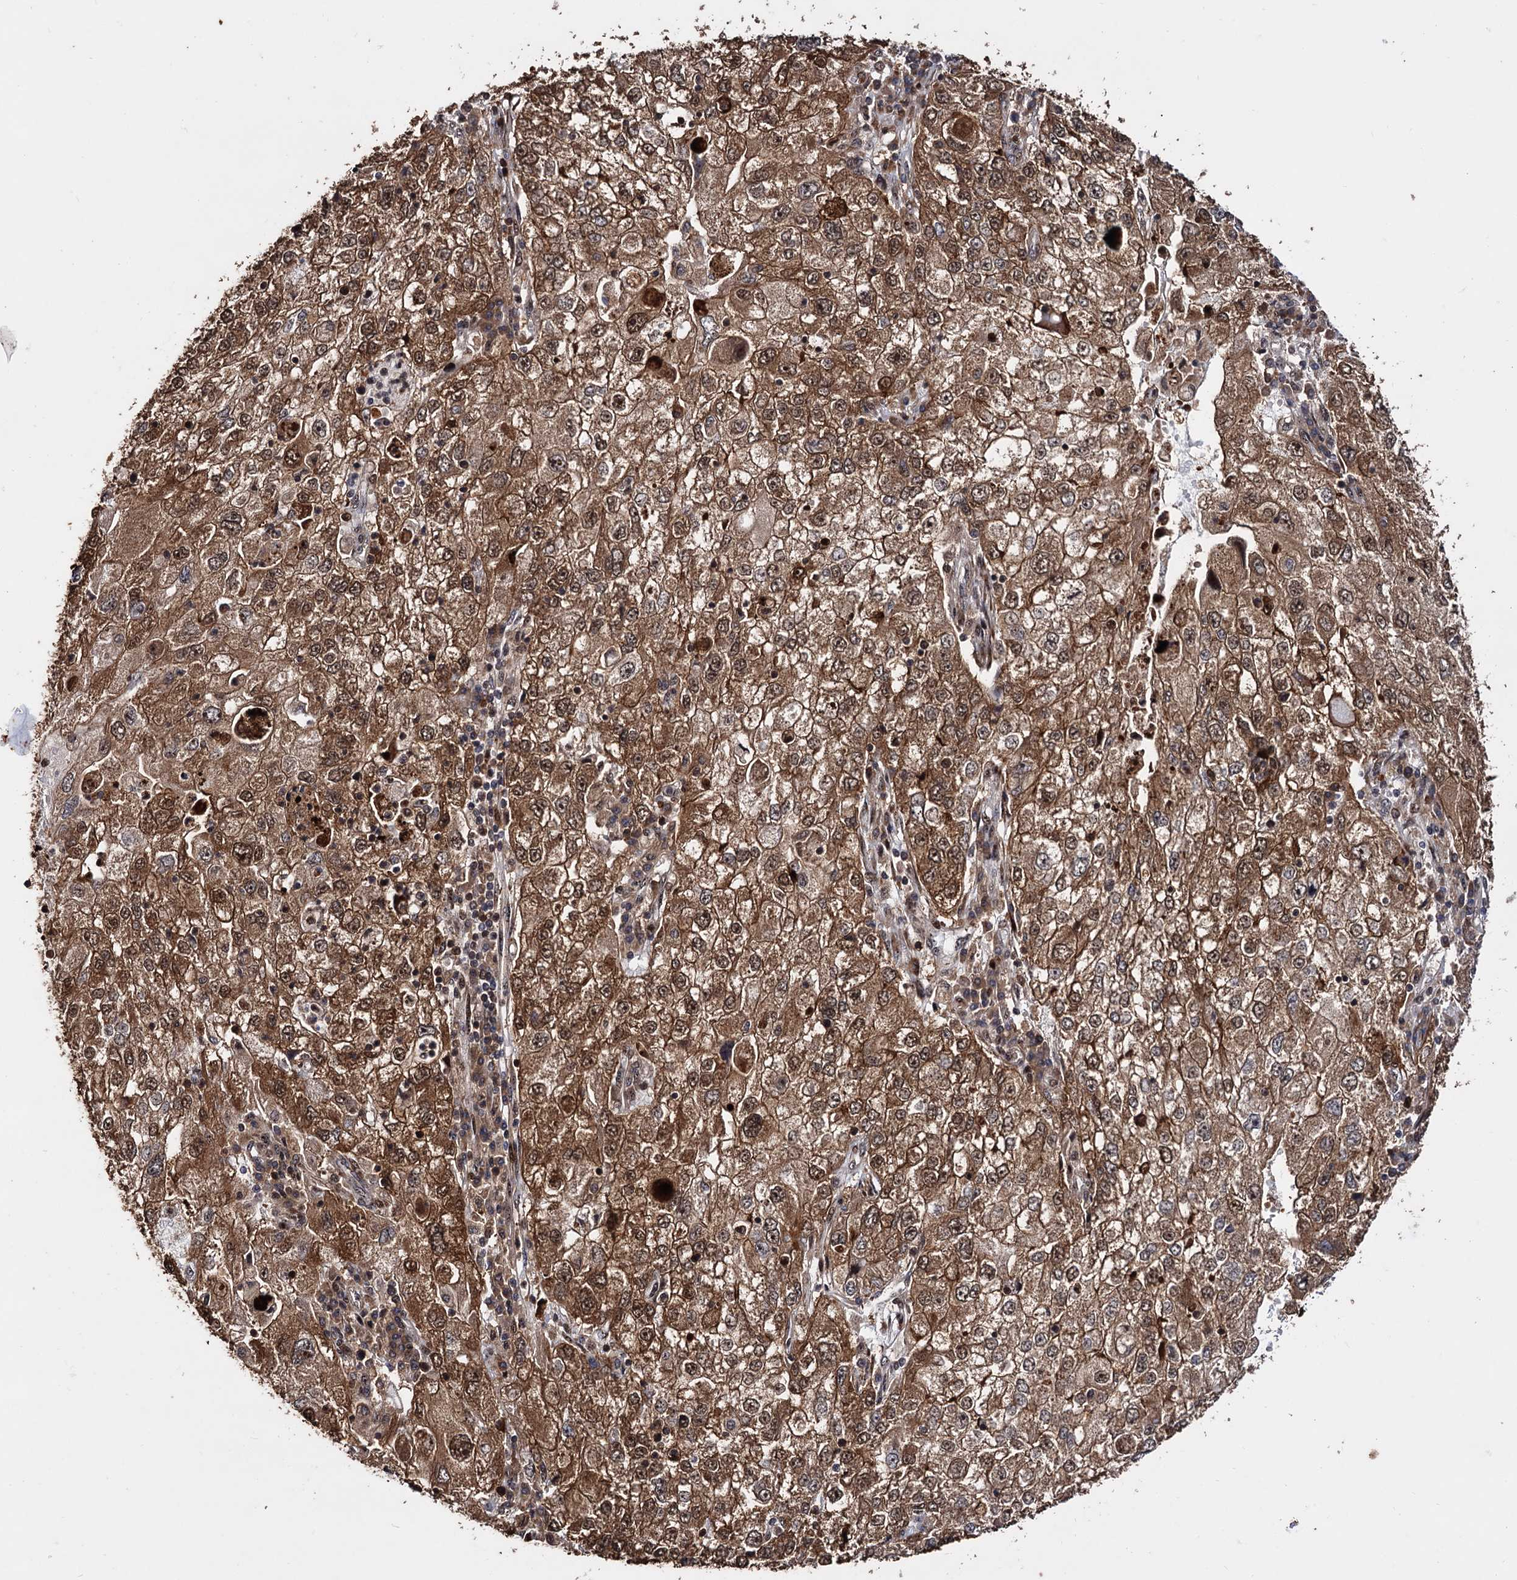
{"staining": {"intensity": "strong", "quantity": ">75%", "location": "cytoplasmic/membranous,nuclear"}, "tissue": "endometrial cancer", "cell_type": "Tumor cells", "image_type": "cancer", "snomed": [{"axis": "morphology", "description": "Adenocarcinoma, NOS"}, {"axis": "topography", "description": "Endometrium"}], "caption": "The micrograph demonstrates a brown stain indicating the presence of a protein in the cytoplasmic/membranous and nuclear of tumor cells in endometrial cancer.", "gene": "PIGB", "patient": {"sex": "female", "age": 49}}